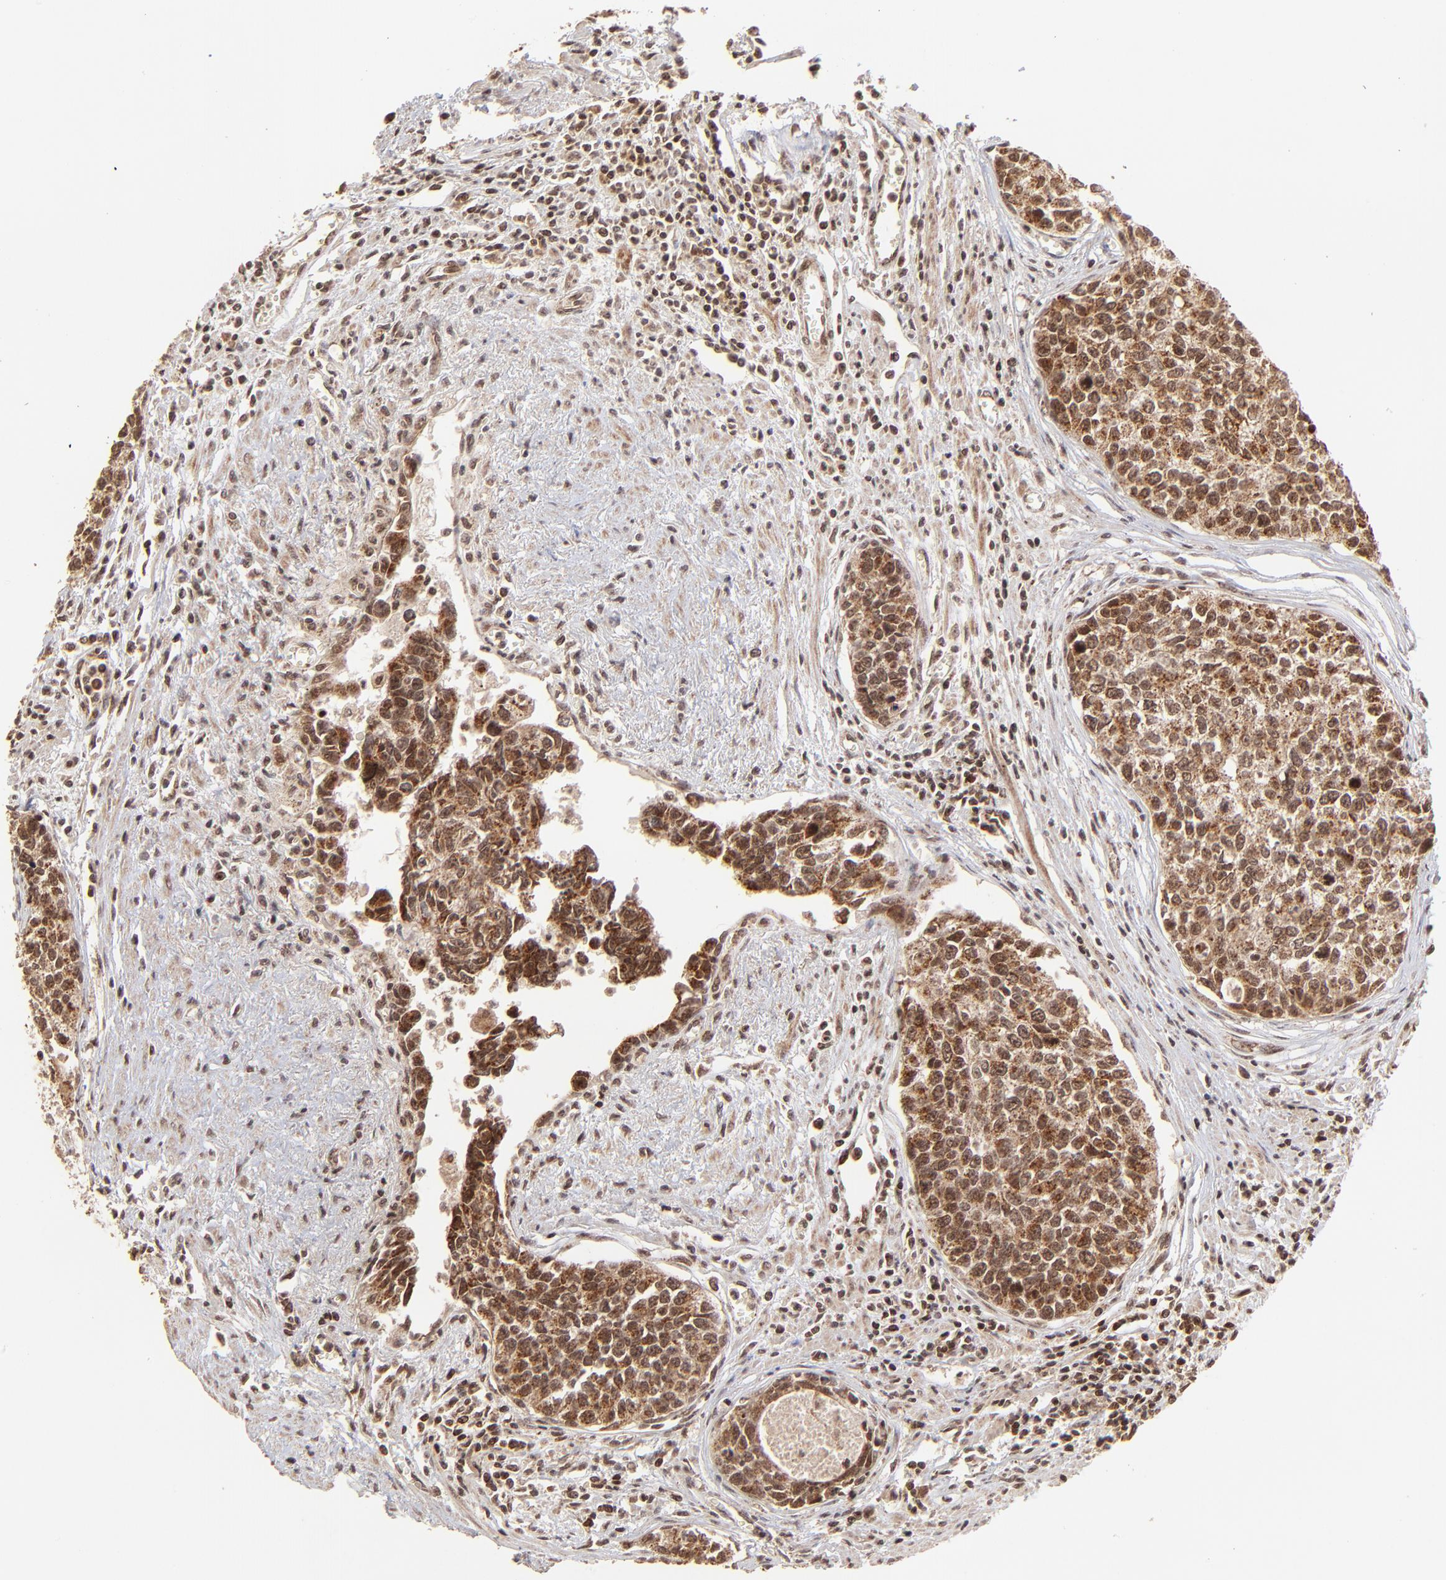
{"staining": {"intensity": "strong", "quantity": ">75%", "location": "cytoplasmic/membranous"}, "tissue": "urothelial cancer", "cell_type": "Tumor cells", "image_type": "cancer", "snomed": [{"axis": "morphology", "description": "Urothelial carcinoma, High grade"}, {"axis": "topography", "description": "Urinary bladder"}], "caption": "The histopathology image displays immunohistochemical staining of urothelial cancer. There is strong cytoplasmic/membranous staining is present in approximately >75% of tumor cells.", "gene": "MED15", "patient": {"sex": "male", "age": 81}}